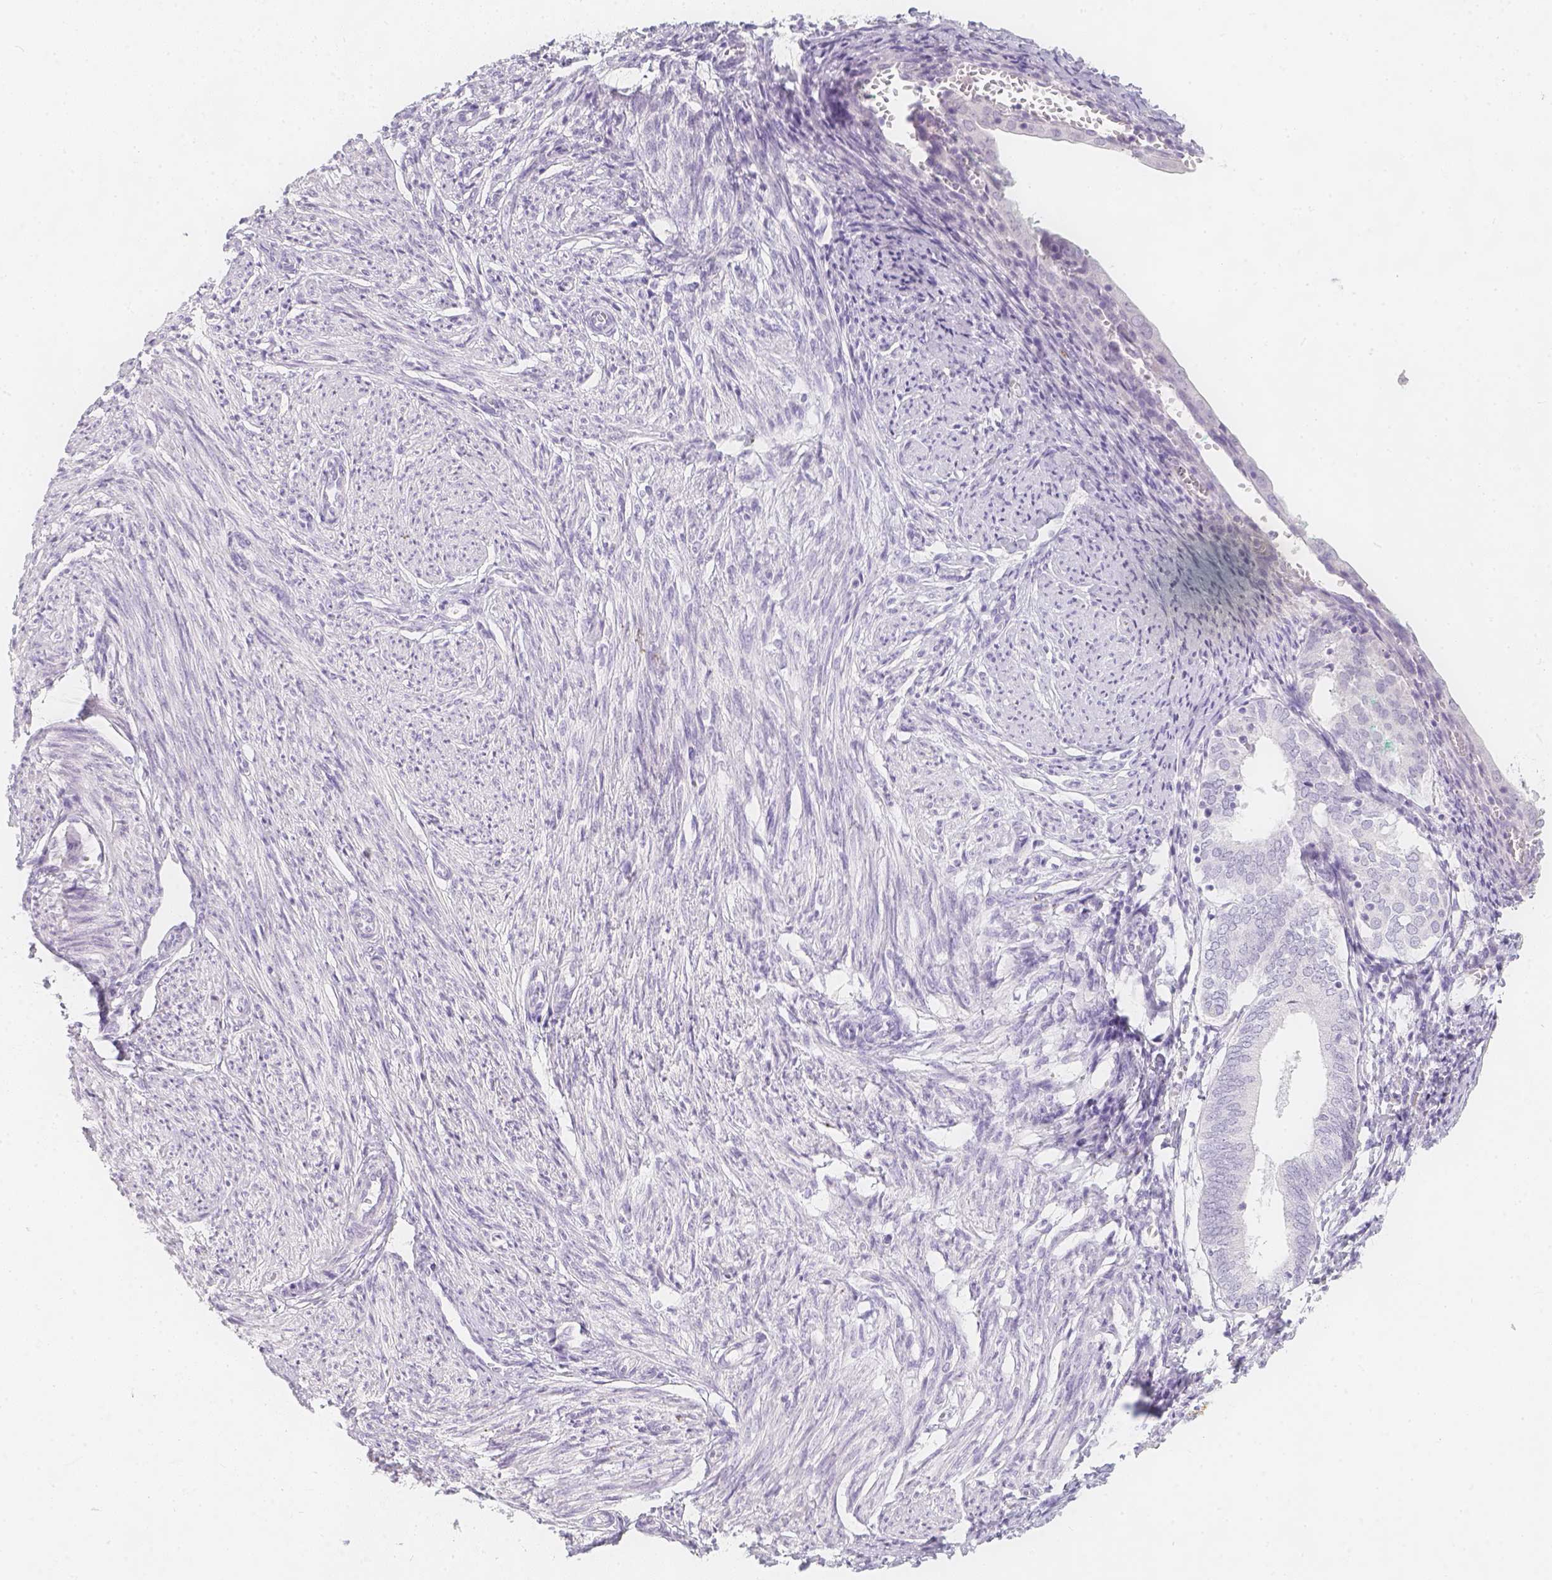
{"staining": {"intensity": "negative", "quantity": "none", "location": "none"}, "tissue": "endometrium", "cell_type": "Cells in endometrial stroma", "image_type": "normal", "snomed": [{"axis": "morphology", "description": "Normal tissue, NOS"}, {"axis": "topography", "description": "Endometrium"}], "caption": "Photomicrograph shows no protein positivity in cells in endometrial stroma of unremarkable endometrium. The staining was performed using DAB (3,3'-diaminobenzidine) to visualize the protein expression in brown, while the nuclei were stained in blue with hematoxylin (Magnification: 20x).", "gene": "SLC18A1", "patient": {"sex": "female", "age": 50}}